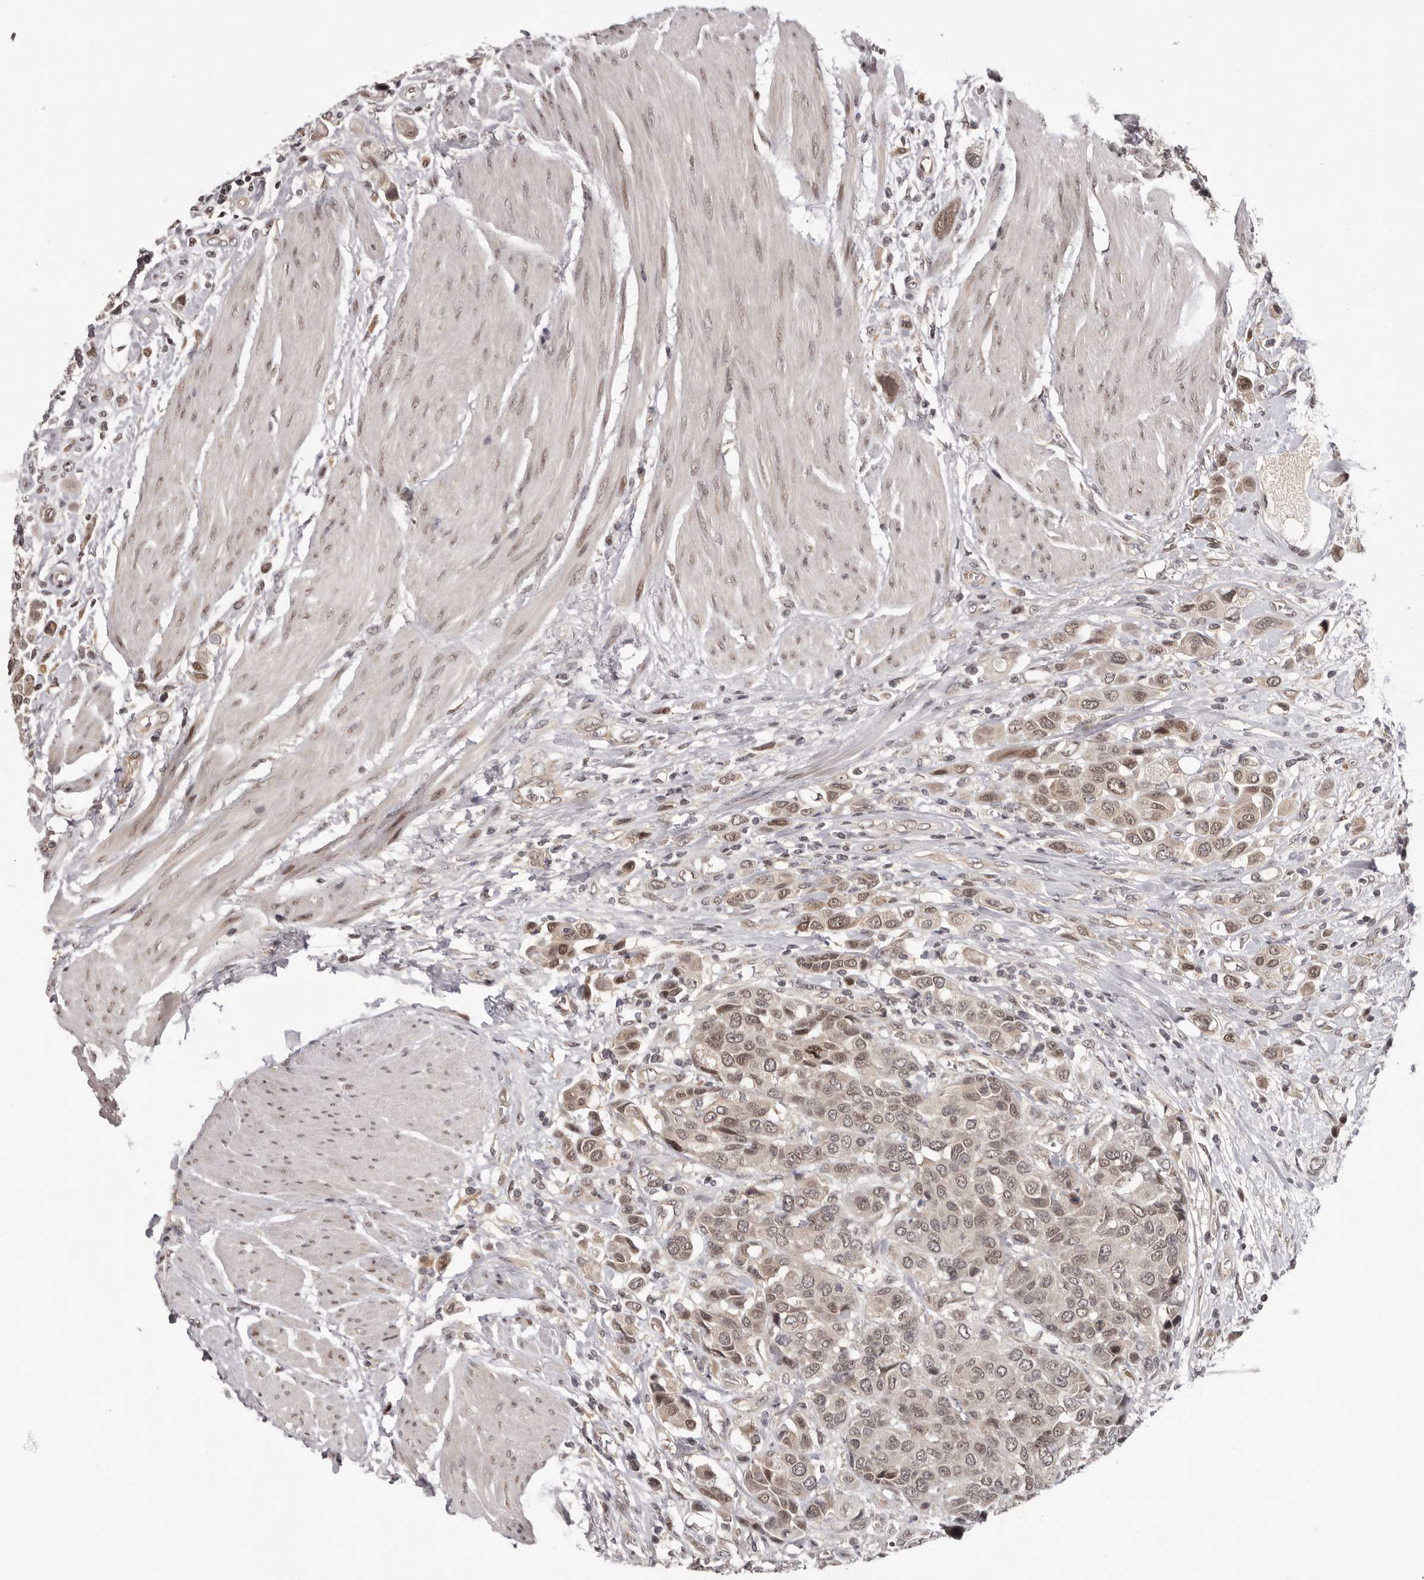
{"staining": {"intensity": "weak", "quantity": ">75%", "location": "cytoplasmic/membranous,nuclear"}, "tissue": "urothelial cancer", "cell_type": "Tumor cells", "image_type": "cancer", "snomed": [{"axis": "morphology", "description": "Urothelial carcinoma, High grade"}, {"axis": "topography", "description": "Urinary bladder"}], "caption": "Urothelial carcinoma (high-grade) stained with DAB (3,3'-diaminobenzidine) IHC displays low levels of weak cytoplasmic/membranous and nuclear positivity in approximately >75% of tumor cells. (DAB (3,3'-diaminobenzidine) = brown stain, brightfield microscopy at high magnification).", "gene": "TBX5", "patient": {"sex": "male", "age": 50}}